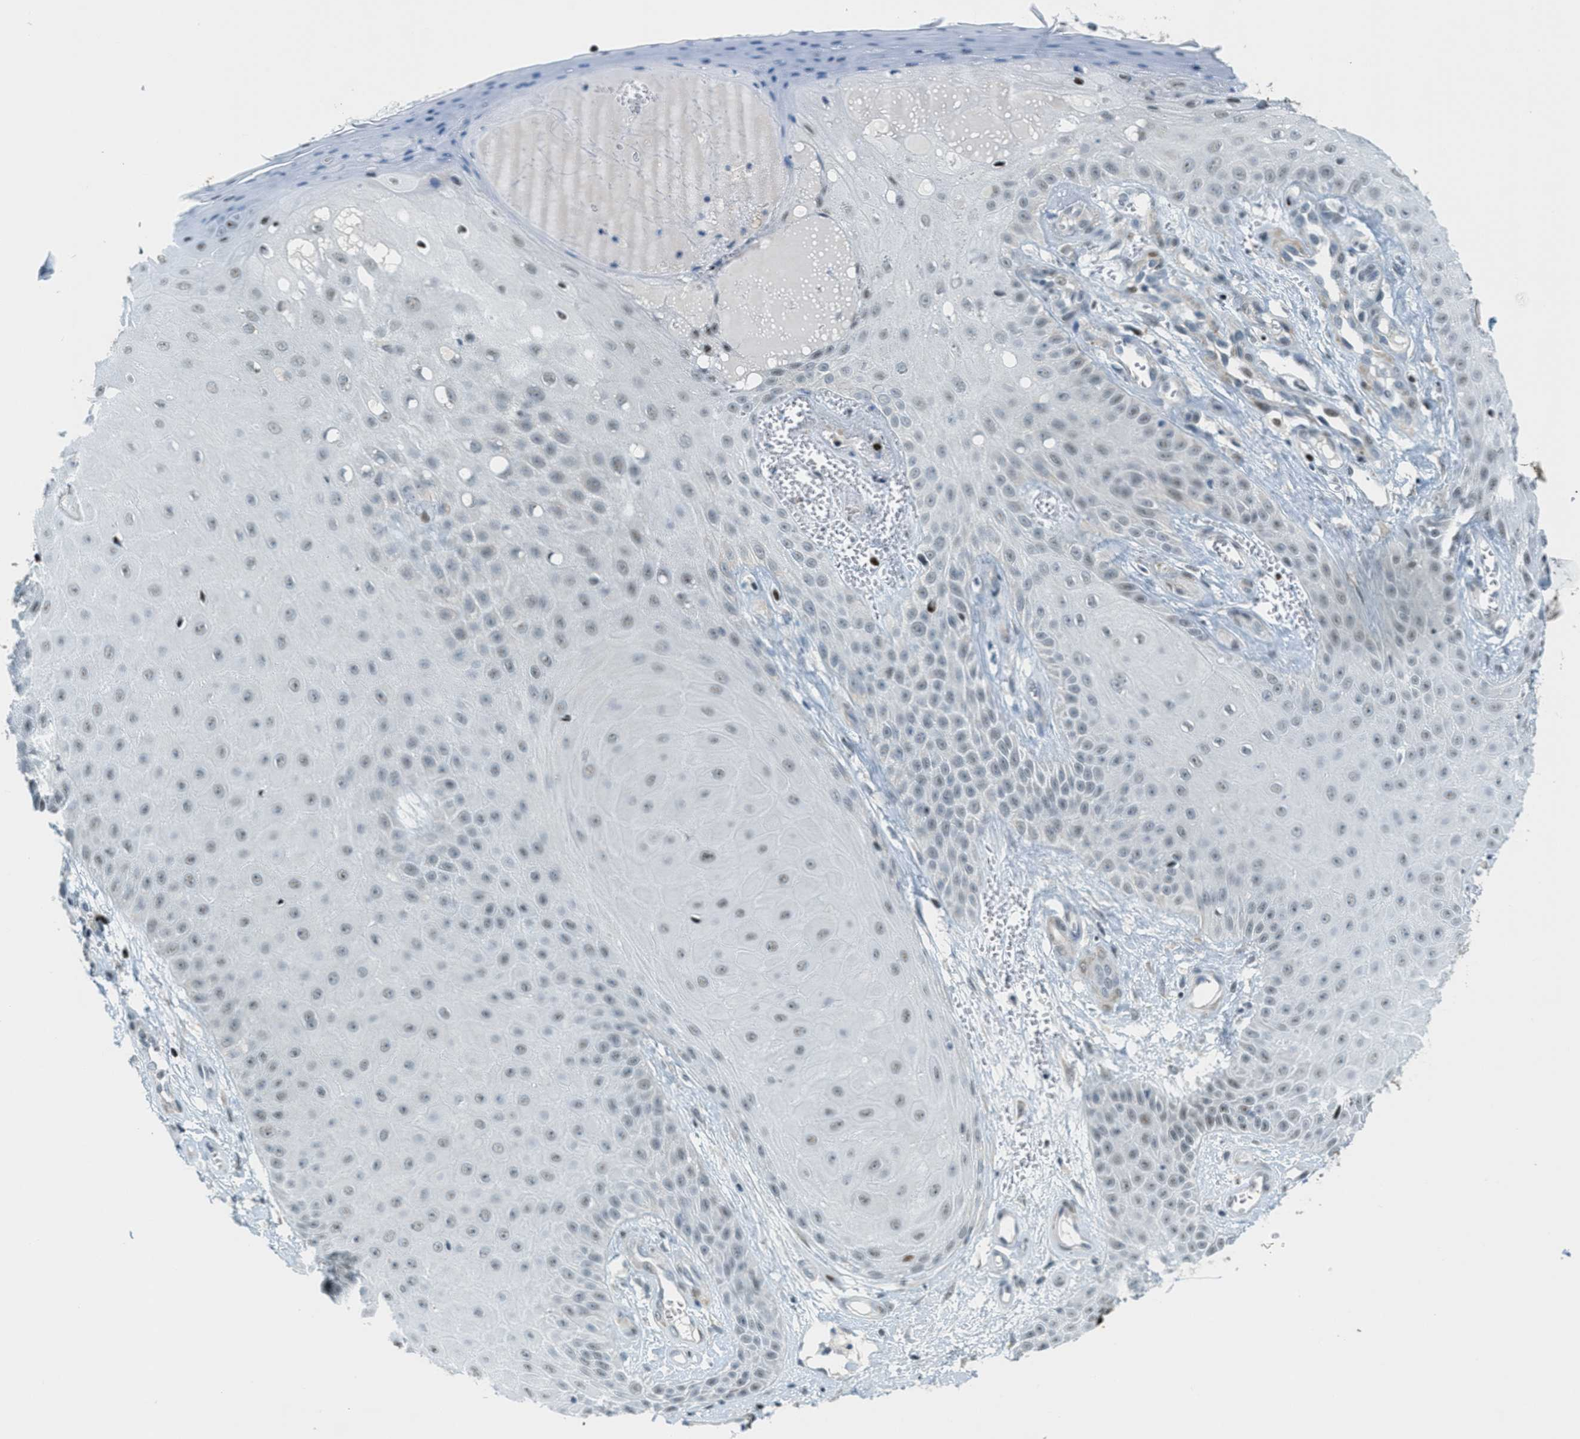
{"staining": {"intensity": "negative", "quantity": "none", "location": "none"}, "tissue": "skin cancer", "cell_type": "Tumor cells", "image_type": "cancer", "snomed": [{"axis": "morphology", "description": "Squamous cell carcinoma, NOS"}, {"axis": "topography", "description": "Skin"}], "caption": "Skin cancer stained for a protein using immunohistochemistry (IHC) shows no staining tumor cells.", "gene": "ZDHHC23", "patient": {"sex": "male", "age": 74}}